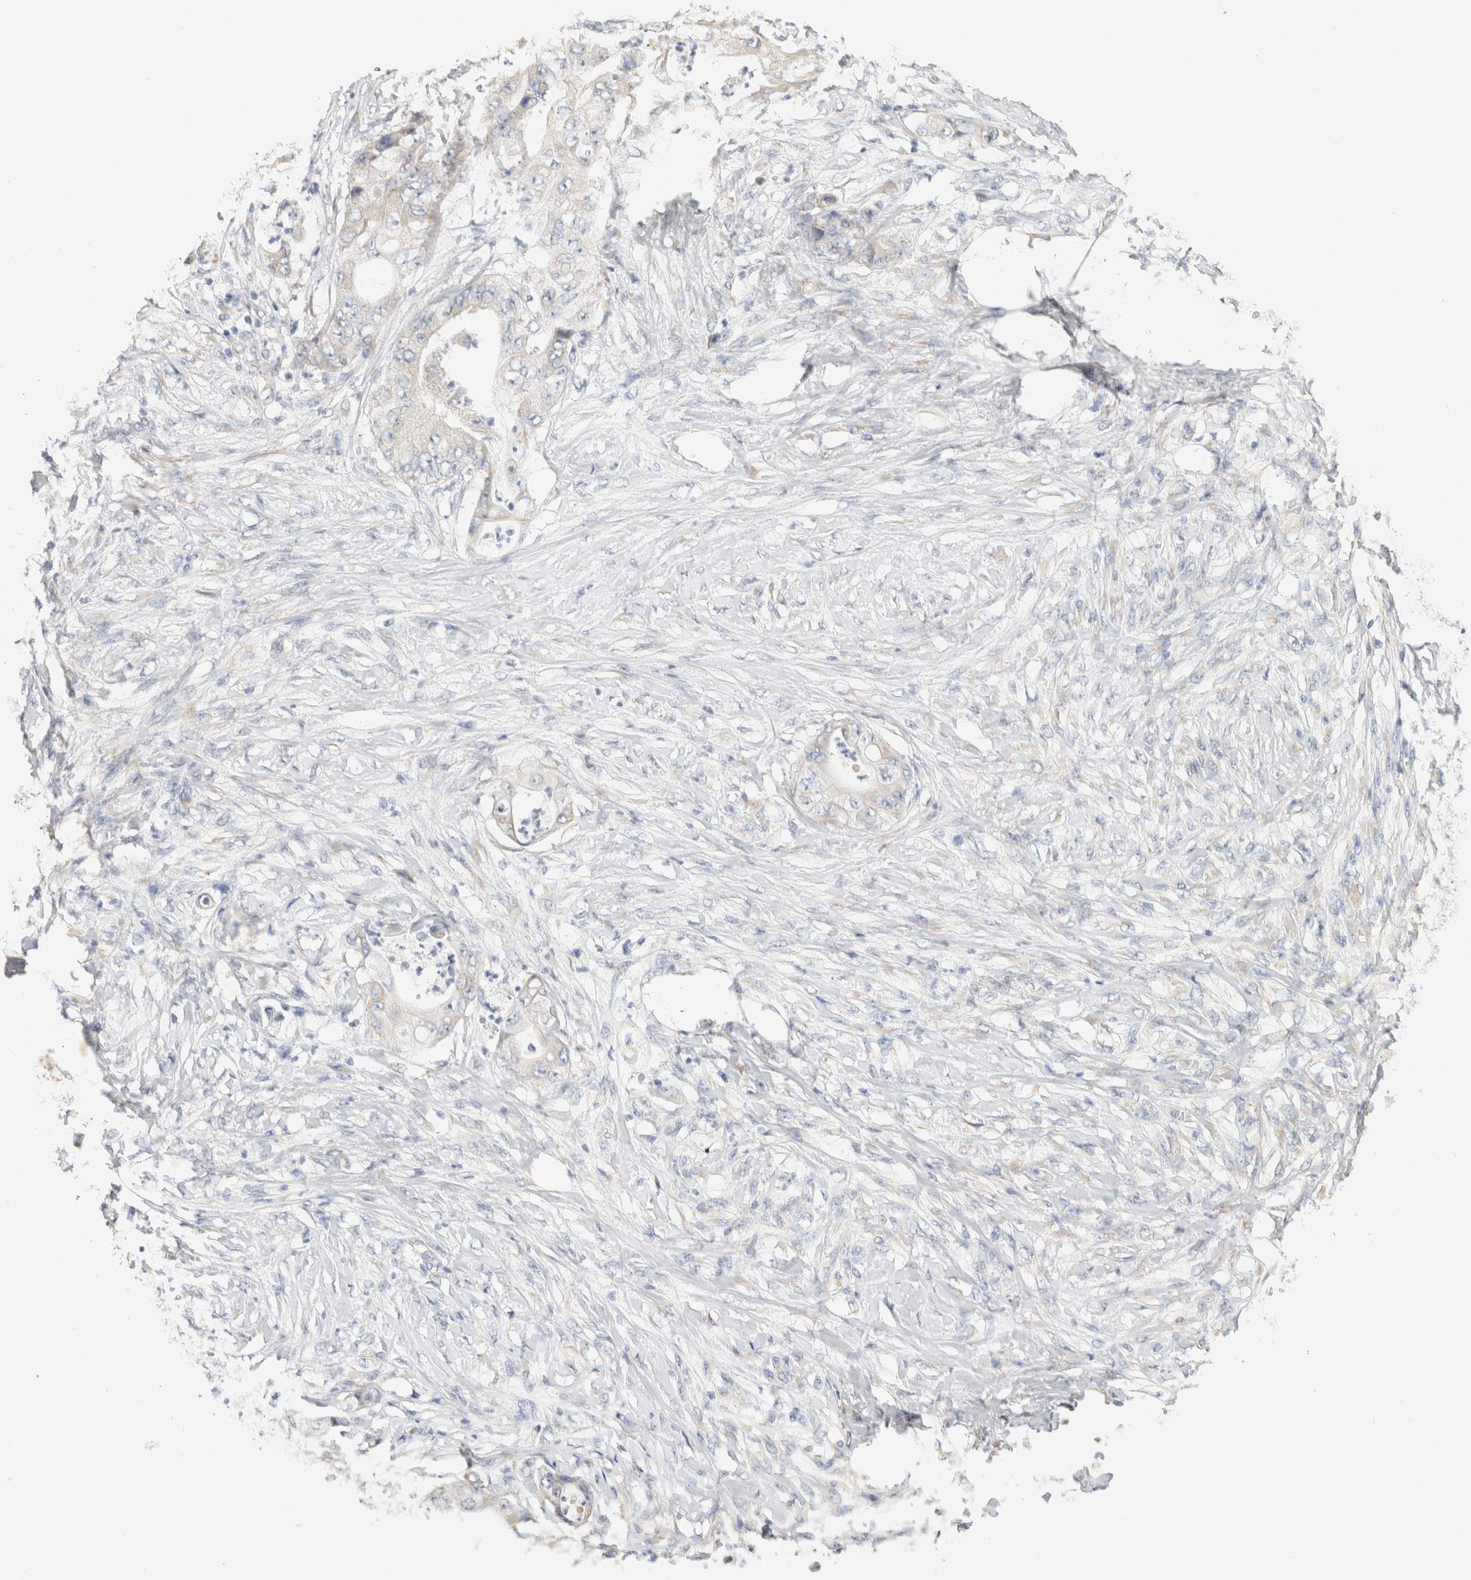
{"staining": {"intensity": "negative", "quantity": "none", "location": "none"}, "tissue": "stomach cancer", "cell_type": "Tumor cells", "image_type": "cancer", "snomed": [{"axis": "morphology", "description": "Adenocarcinoma, NOS"}, {"axis": "topography", "description": "Stomach"}], "caption": "The photomicrograph shows no staining of tumor cells in stomach adenocarcinoma.", "gene": "NEFM", "patient": {"sex": "female", "age": 73}}